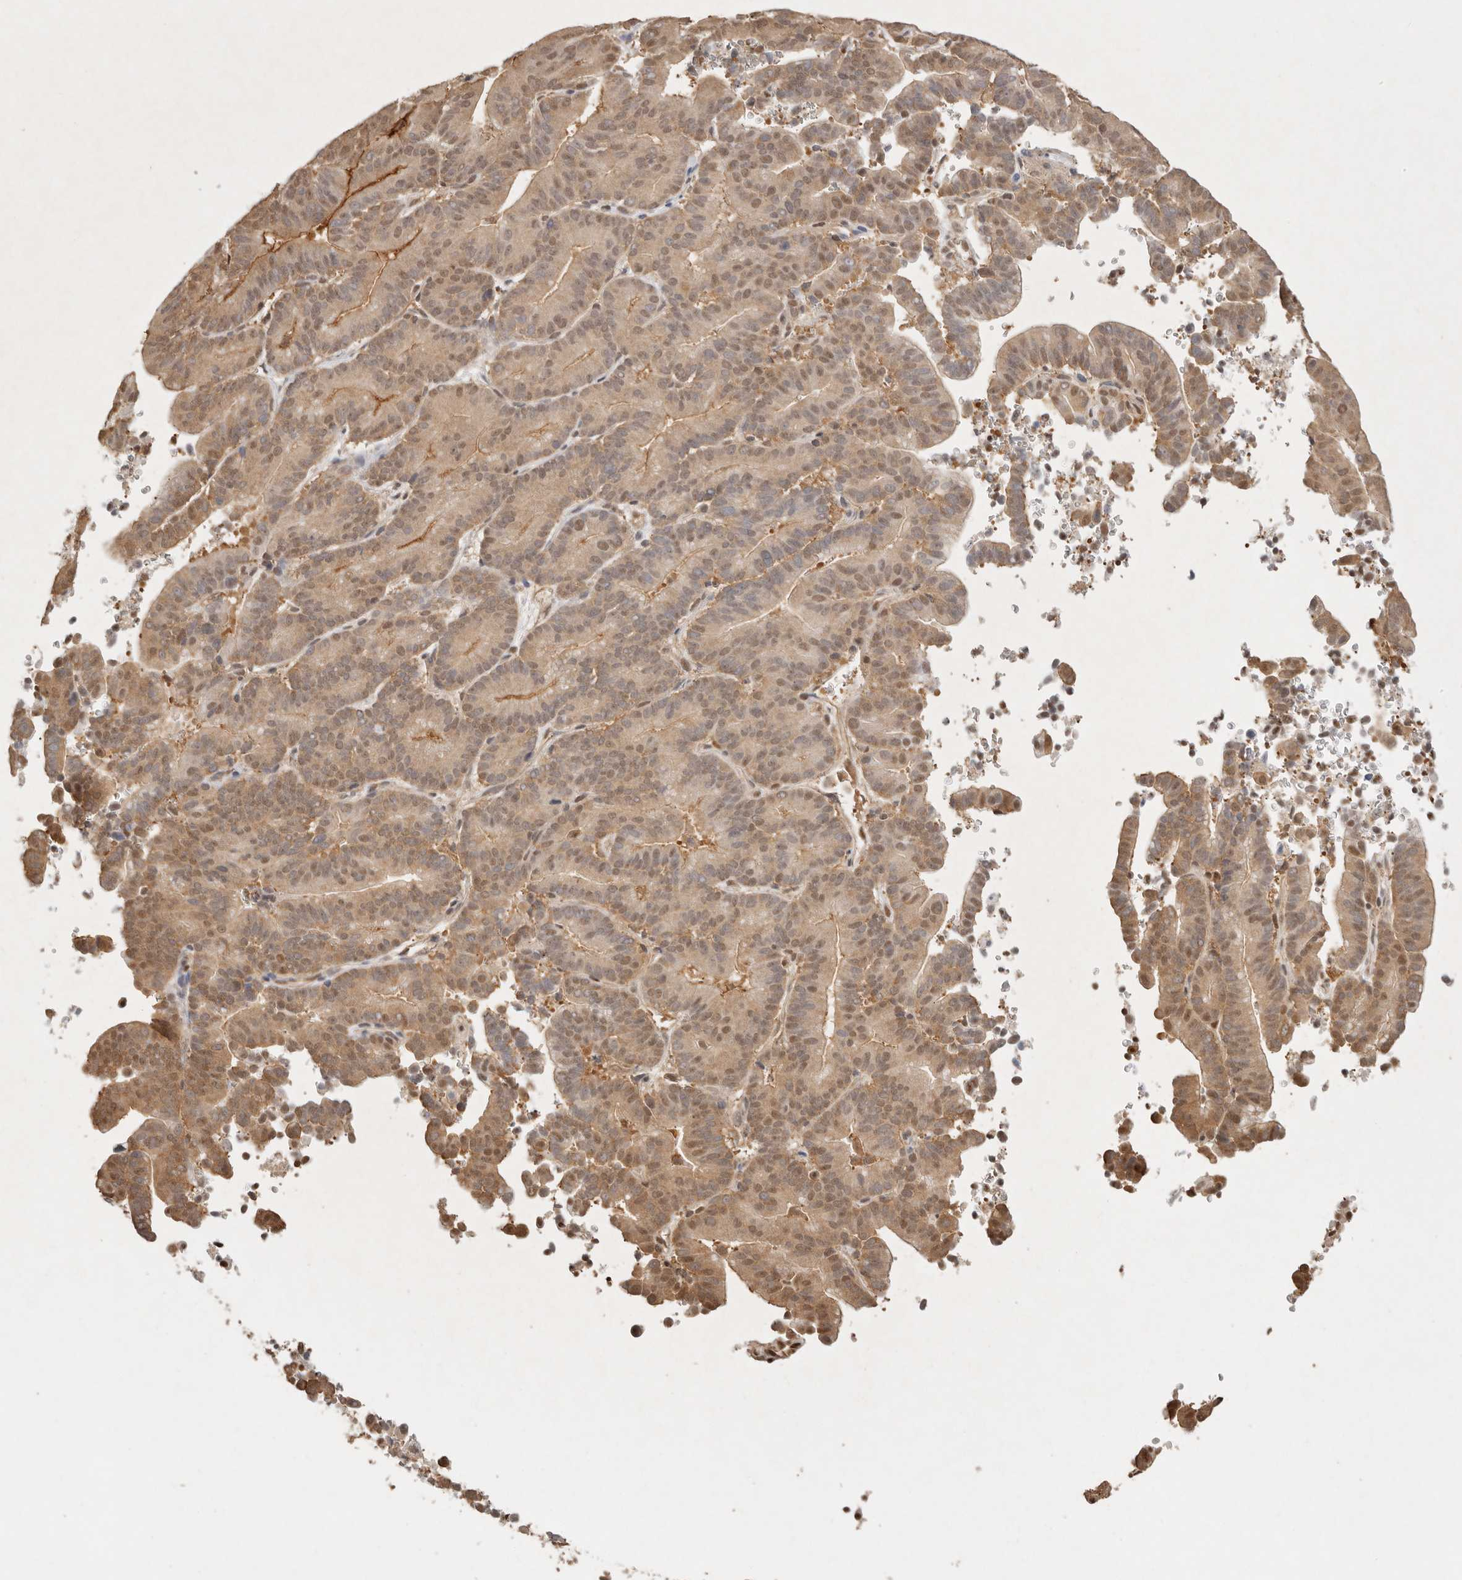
{"staining": {"intensity": "moderate", "quantity": ">75%", "location": "cytoplasmic/membranous,nuclear"}, "tissue": "liver cancer", "cell_type": "Tumor cells", "image_type": "cancer", "snomed": [{"axis": "morphology", "description": "Cholangiocarcinoma"}, {"axis": "topography", "description": "Liver"}], "caption": "This image shows cholangiocarcinoma (liver) stained with IHC to label a protein in brown. The cytoplasmic/membranous and nuclear of tumor cells show moderate positivity for the protein. Nuclei are counter-stained blue.", "gene": "PSMA5", "patient": {"sex": "female", "age": 75}}